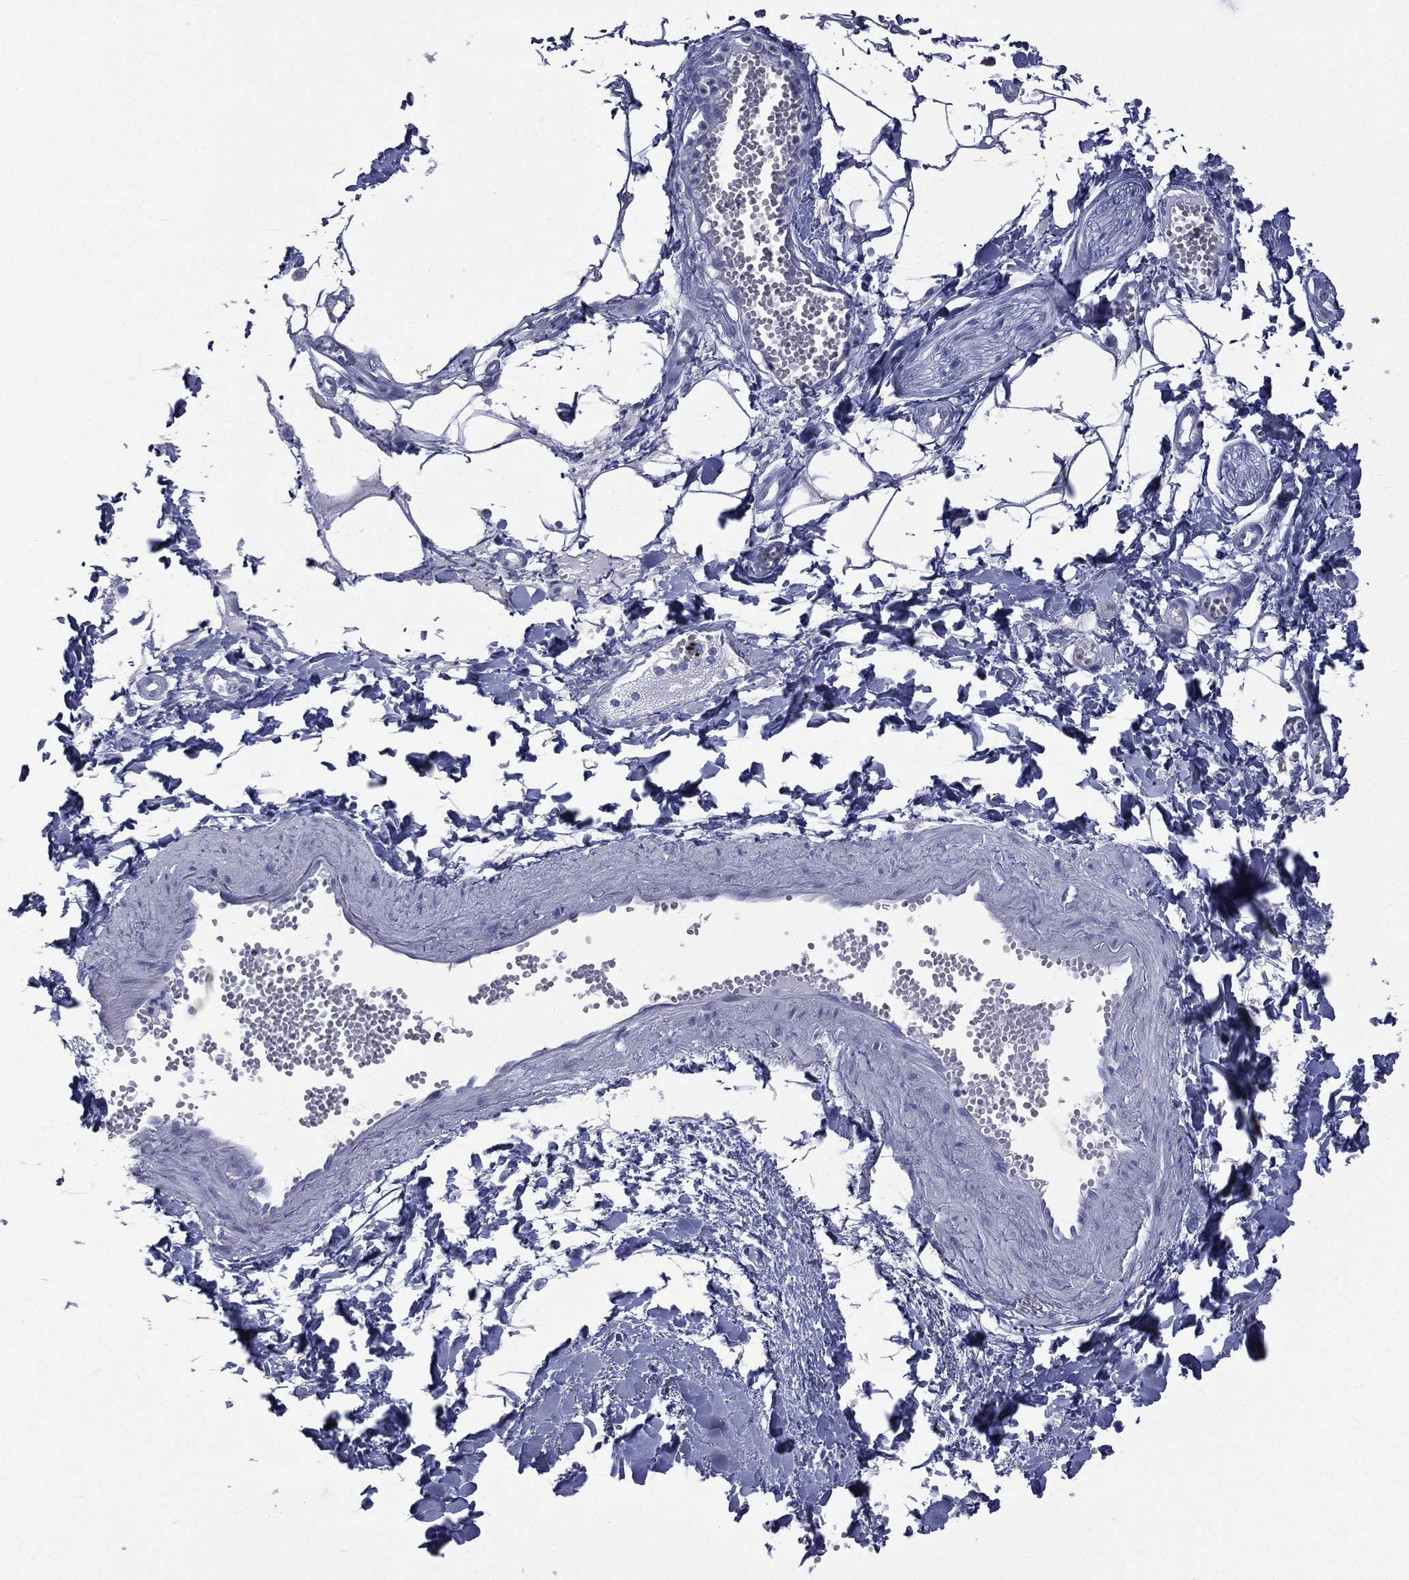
{"staining": {"intensity": "negative", "quantity": "none", "location": "none"}, "tissue": "soft tissue", "cell_type": "Fibroblasts", "image_type": "normal", "snomed": [{"axis": "morphology", "description": "Normal tissue, NOS"}, {"axis": "morphology", "description": "Squamous cell carcinoma, NOS"}, {"axis": "topography", "description": "Cartilage tissue"}, {"axis": "topography", "description": "Lung"}], "caption": "Protein analysis of unremarkable soft tissue displays no significant expression in fibroblasts. (Brightfield microscopy of DAB (3,3'-diaminobenzidine) IHC at high magnification).", "gene": "CES2", "patient": {"sex": "male", "age": 66}}